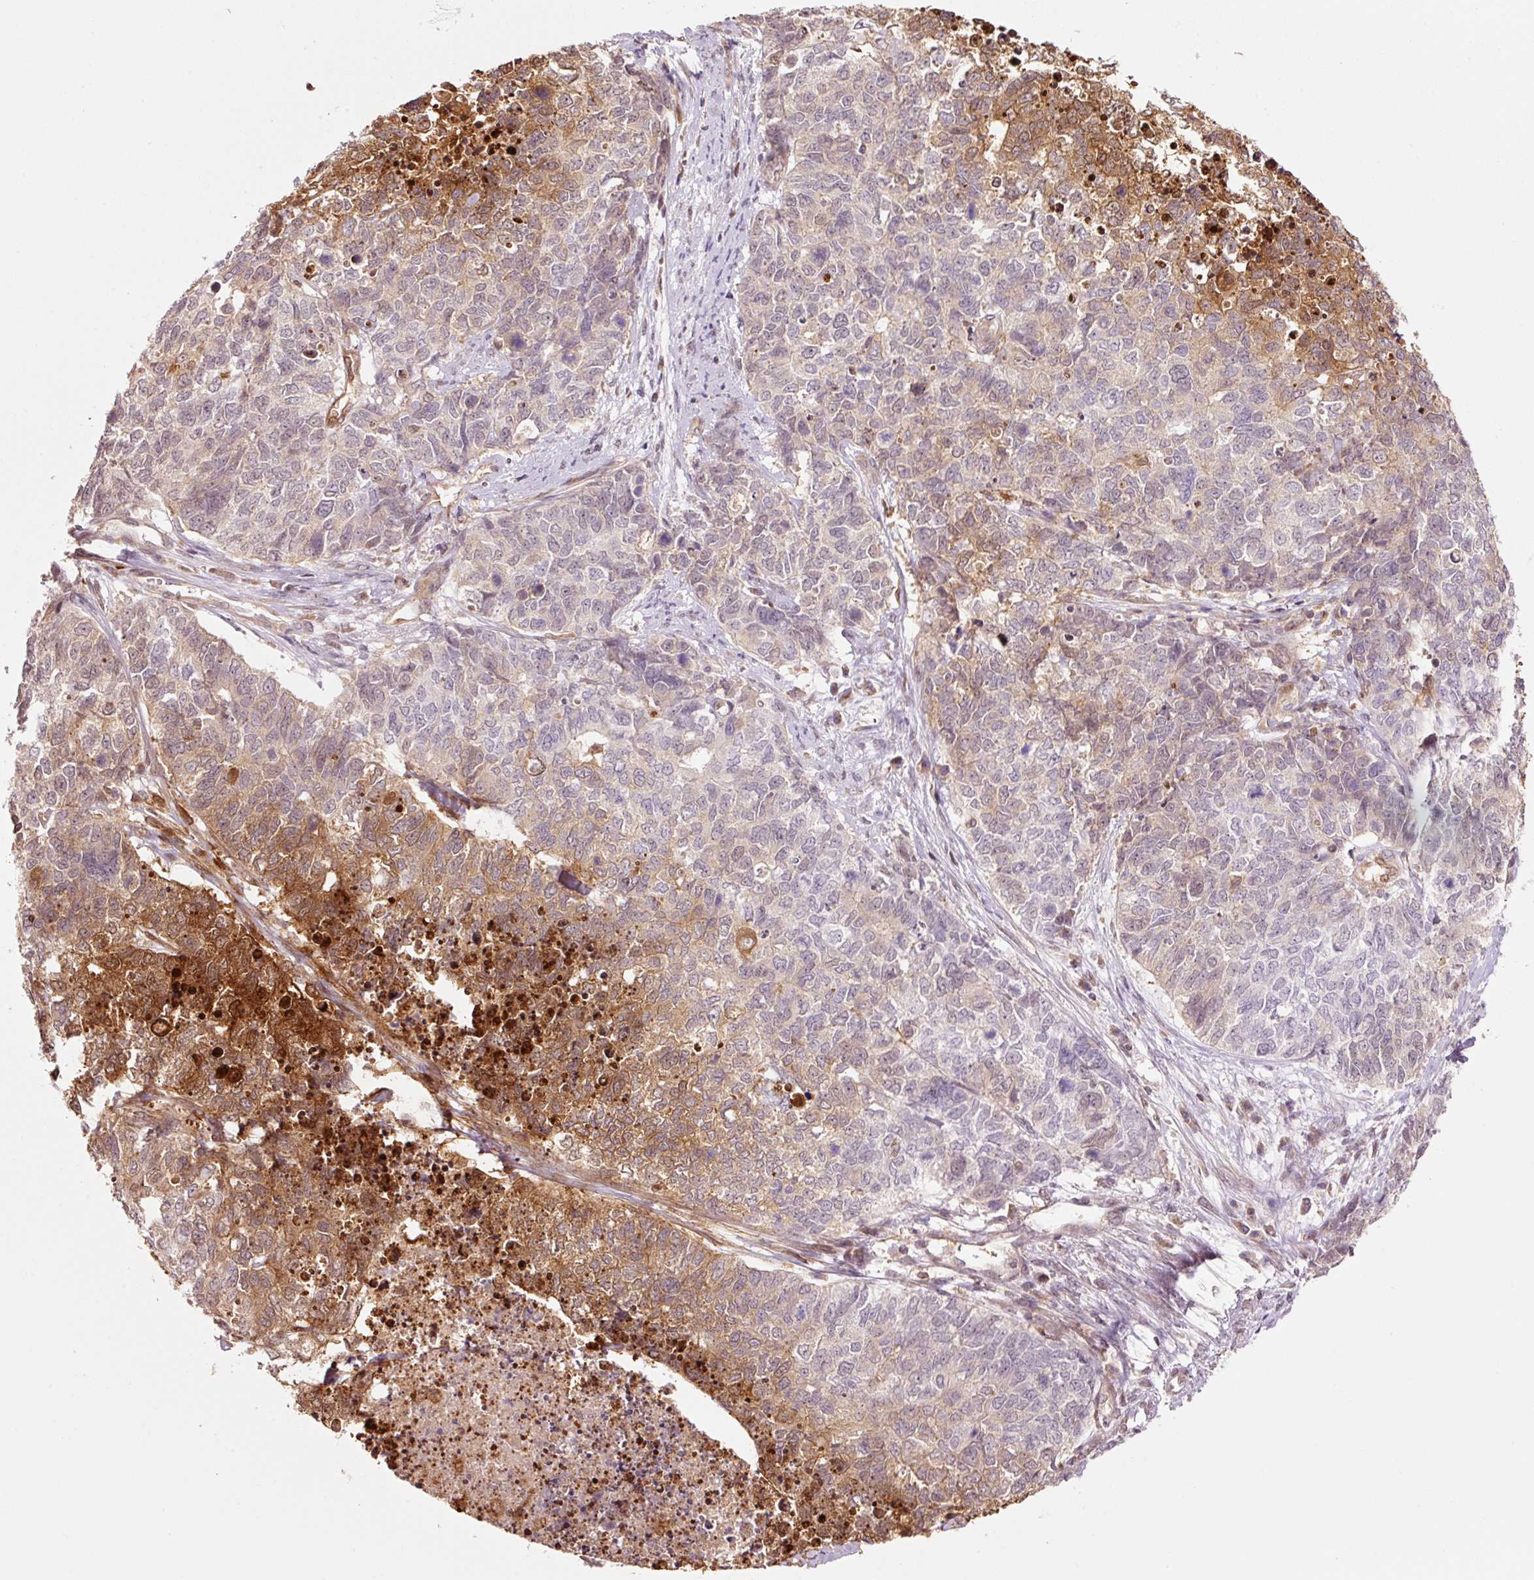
{"staining": {"intensity": "moderate", "quantity": "25%-75%", "location": "cytoplasmic/membranous,nuclear"}, "tissue": "cervical cancer", "cell_type": "Tumor cells", "image_type": "cancer", "snomed": [{"axis": "morphology", "description": "Squamous cell carcinoma, NOS"}, {"axis": "topography", "description": "Cervix"}], "caption": "Cervical cancer (squamous cell carcinoma) was stained to show a protein in brown. There is medium levels of moderate cytoplasmic/membranous and nuclear expression in about 25%-75% of tumor cells.", "gene": "FBXL14", "patient": {"sex": "female", "age": 63}}